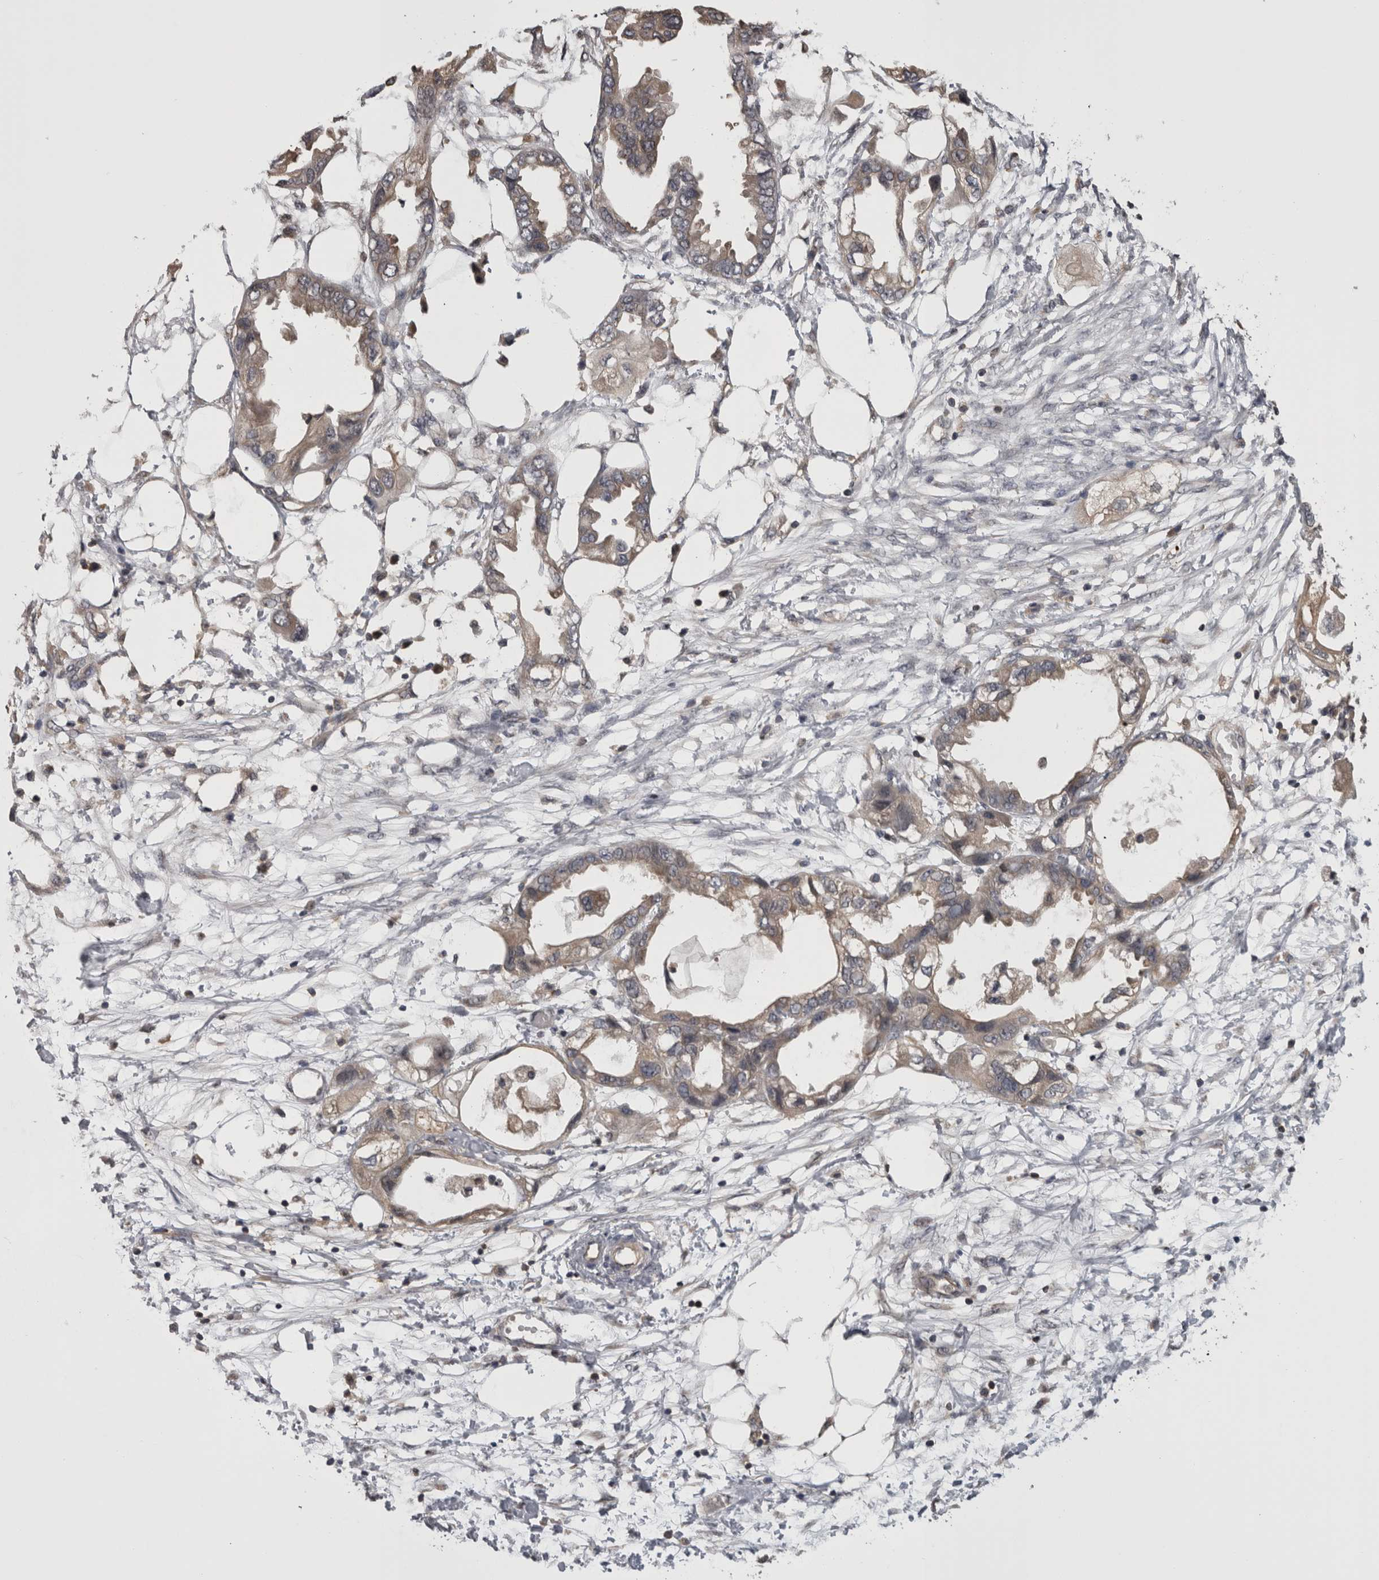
{"staining": {"intensity": "weak", "quantity": ">75%", "location": "cytoplasmic/membranous"}, "tissue": "endometrial cancer", "cell_type": "Tumor cells", "image_type": "cancer", "snomed": [{"axis": "morphology", "description": "Adenocarcinoma, NOS"}, {"axis": "morphology", "description": "Adenocarcinoma, metastatic, NOS"}, {"axis": "topography", "description": "Adipose tissue"}, {"axis": "topography", "description": "Endometrium"}], "caption": "Adenocarcinoma (endometrial) stained with a protein marker reveals weak staining in tumor cells.", "gene": "APRT", "patient": {"sex": "female", "age": 67}}